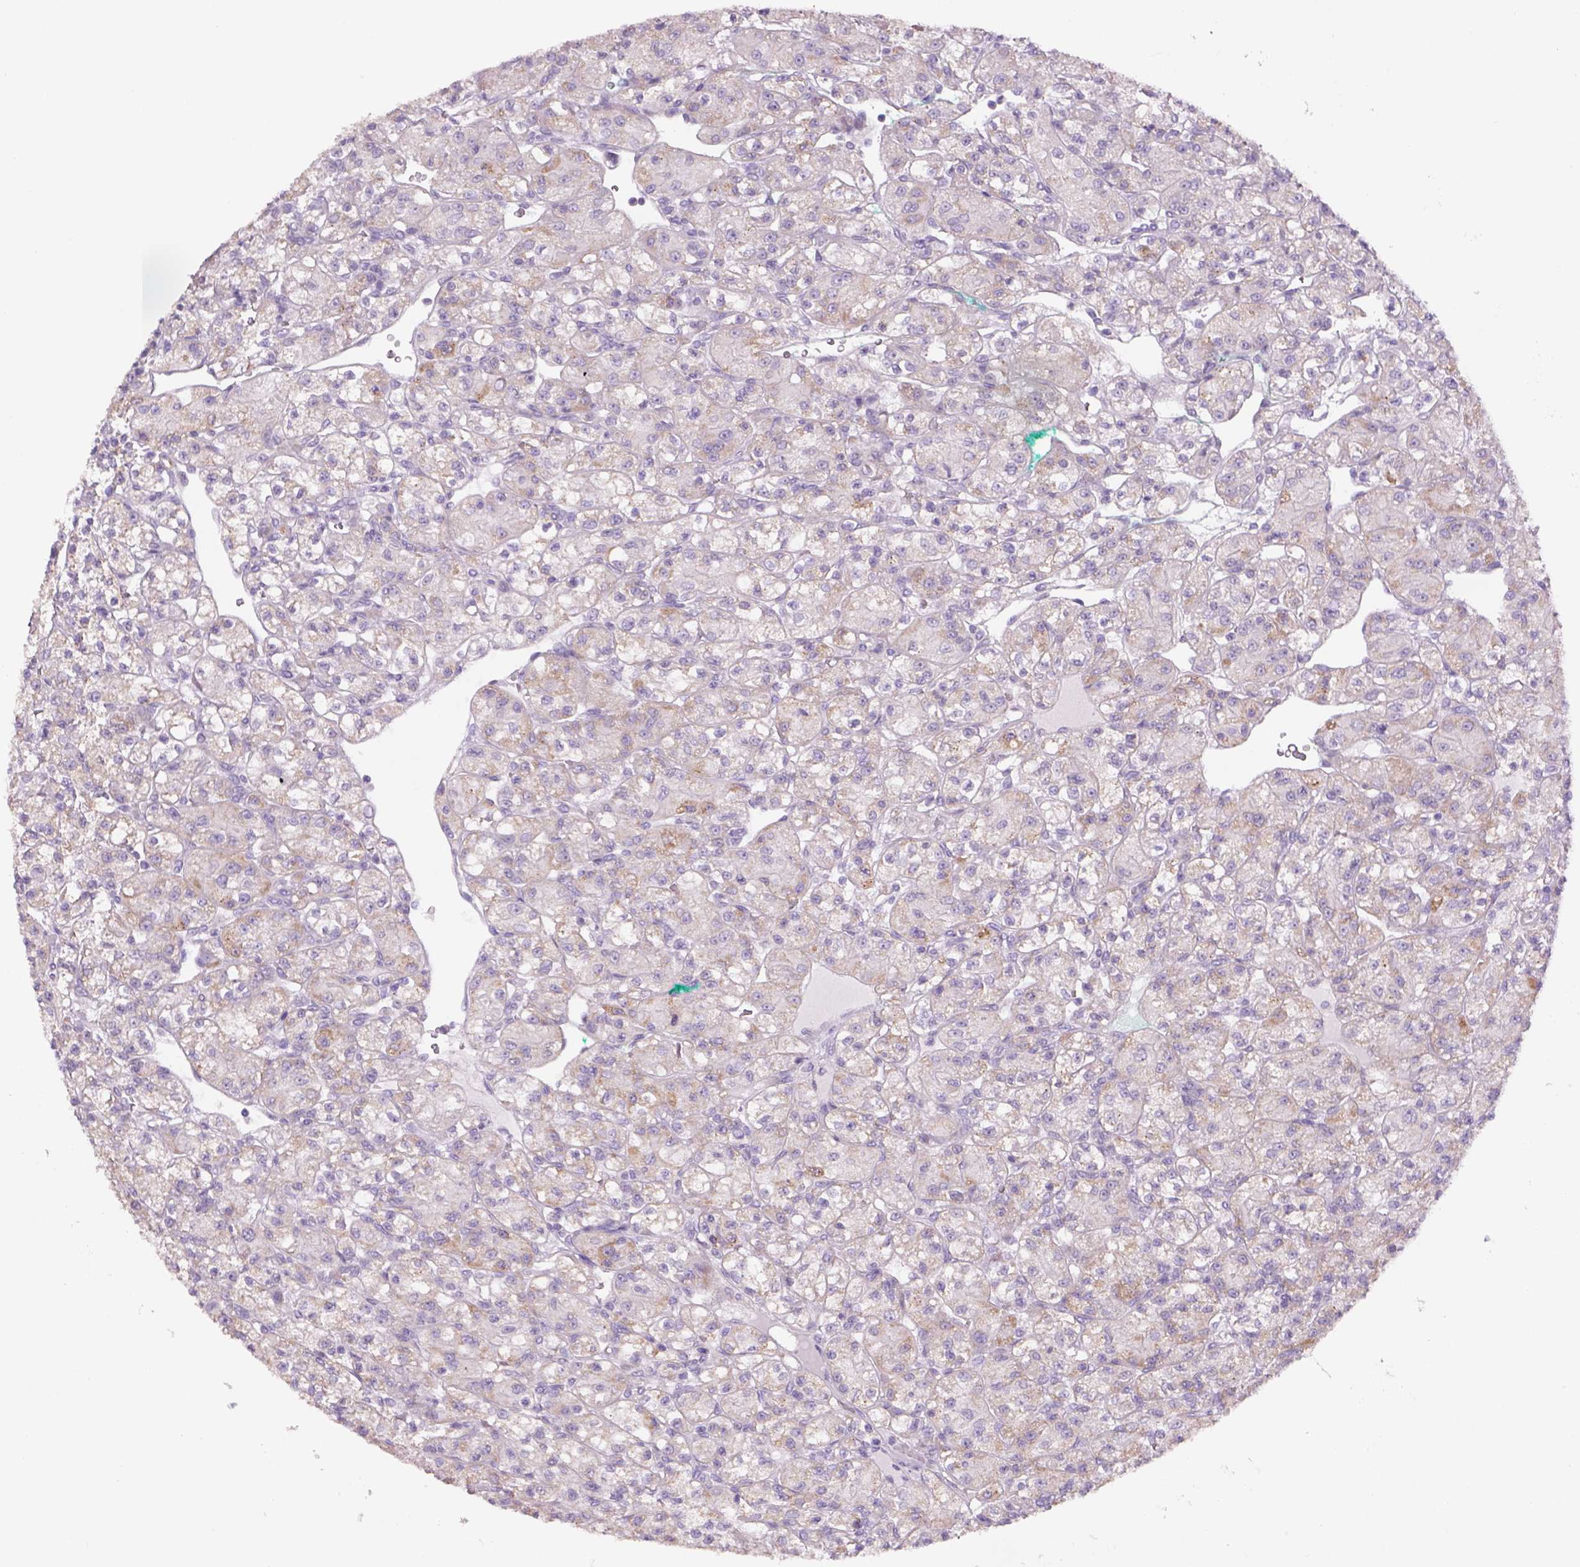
{"staining": {"intensity": "weak", "quantity": ">75%", "location": "cytoplasmic/membranous"}, "tissue": "renal cancer", "cell_type": "Tumor cells", "image_type": "cancer", "snomed": [{"axis": "morphology", "description": "Adenocarcinoma, NOS"}, {"axis": "topography", "description": "Kidney"}], "caption": "DAB immunohistochemical staining of human renal cancer shows weak cytoplasmic/membranous protein staining in approximately >75% of tumor cells.", "gene": "ADGRV1", "patient": {"sex": "female", "age": 70}}